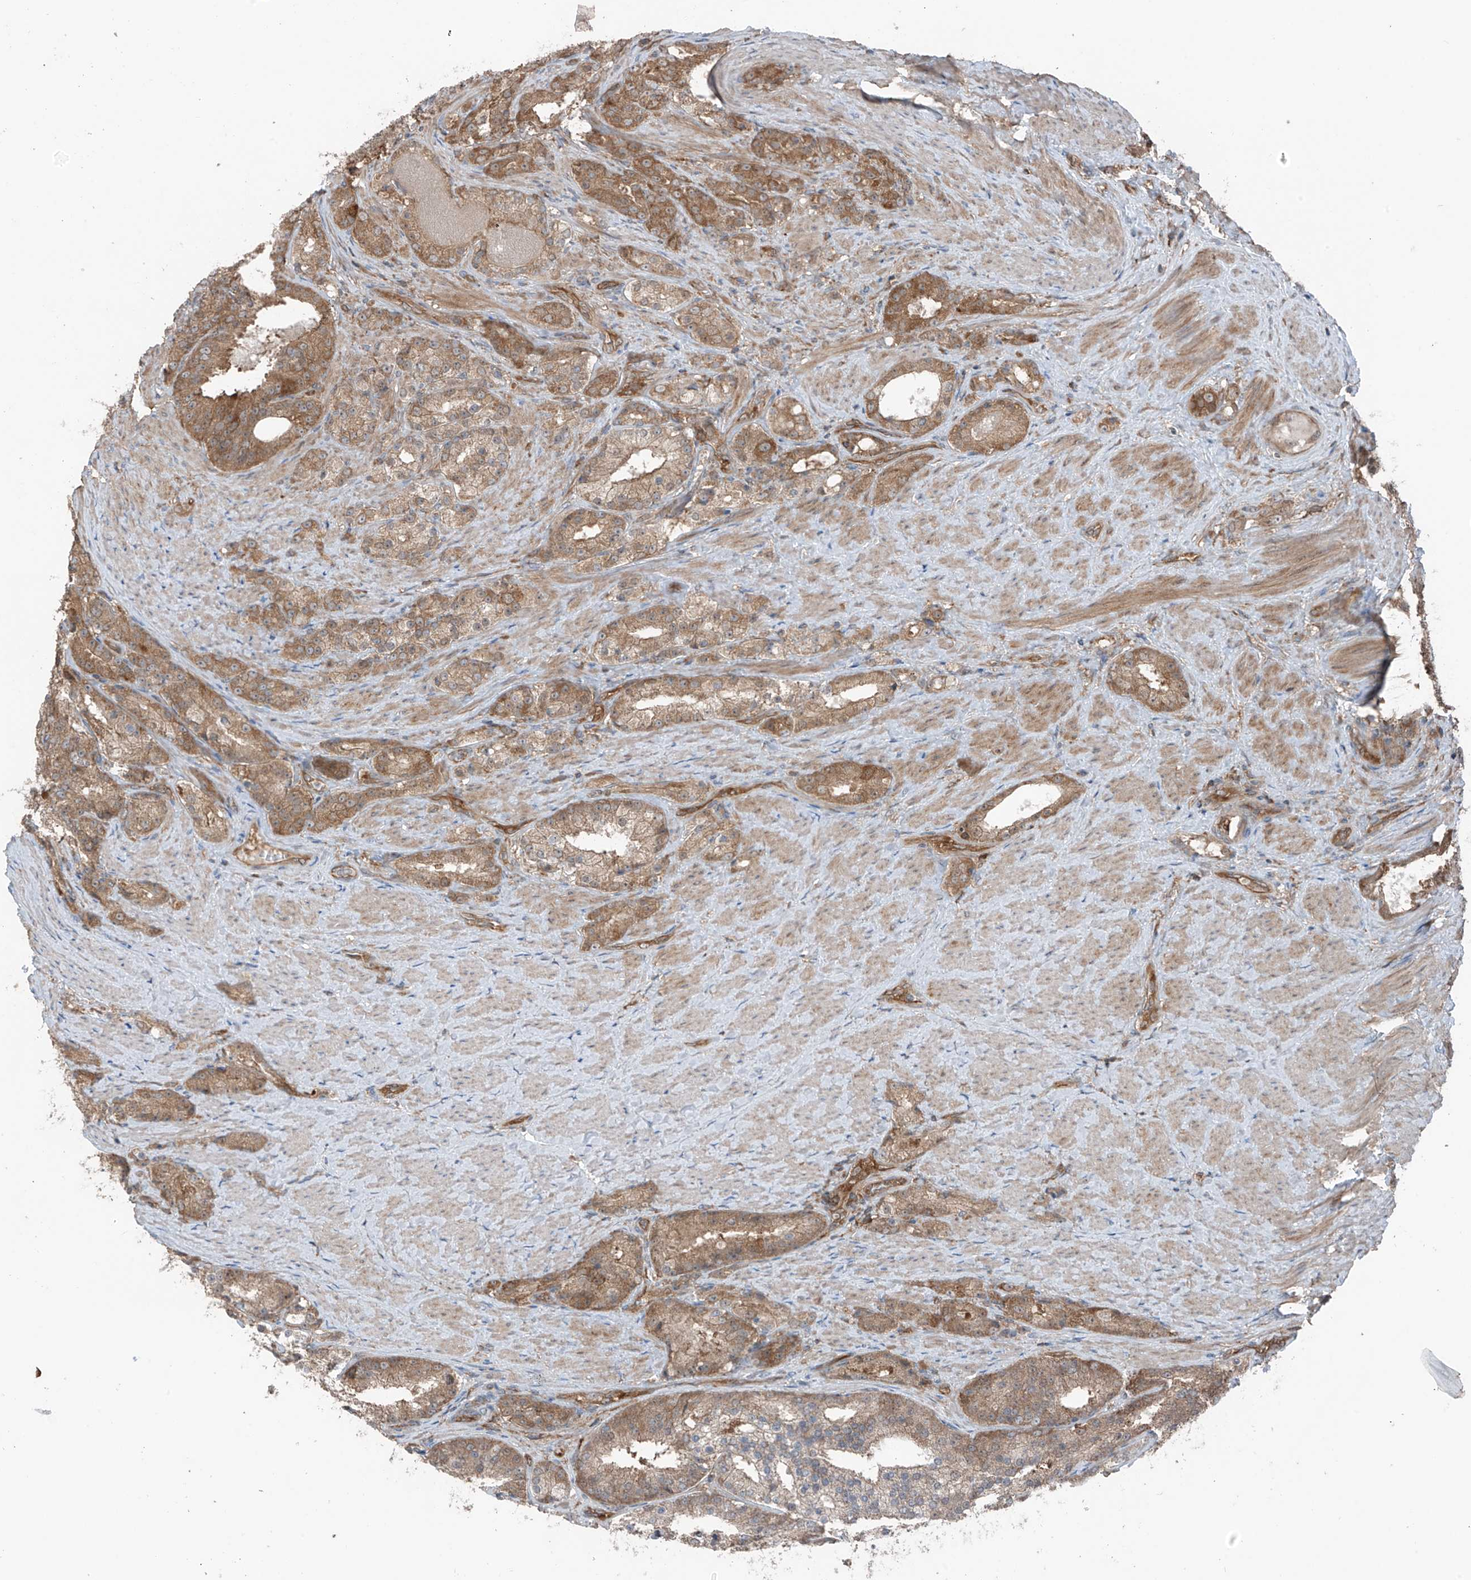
{"staining": {"intensity": "moderate", "quantity": ">75%", "location": "cytoplasmic/membranous"}, "tissue": "prostate cancer", "cell_type": "Tumor cells", "image_type": "cancer", "snomed": [{"axis": "morphology", "description": "Adenocarcinoma, High grade"}, {"axis": "topography", "description": "Prostate"}], "caption": "This is a histology image of immunohistochemistry (IHC) staining of high-grade adenocarcinoma (prostate), which shows moderate positivity in the cytoplasmic/membranous of tumor cells.", "gene": "TXNDC9", "patient": {"sex": "male", "age": 60}}